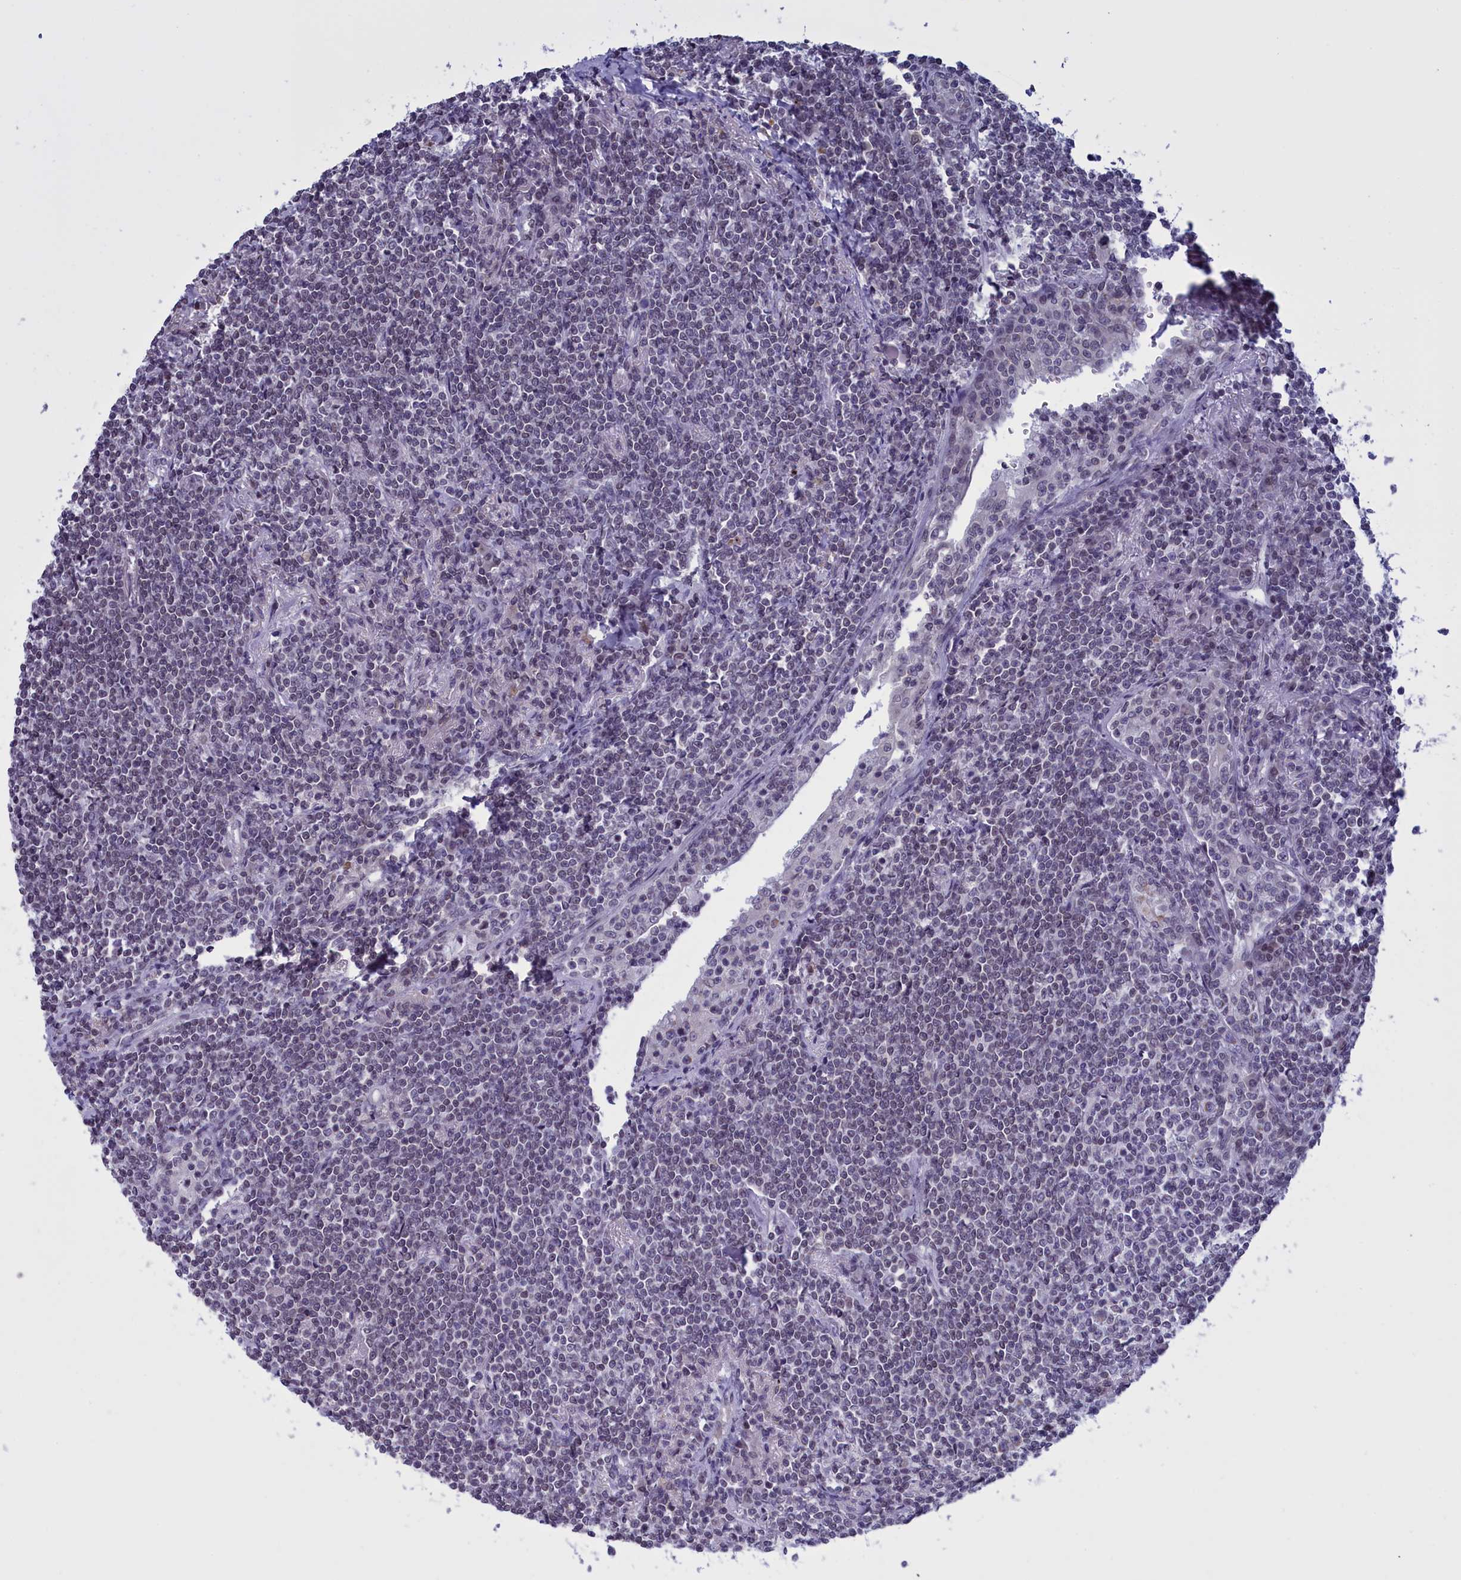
{"staining": {"intensity": "negative", "quantity": "none", "location": "none"}, "tissue": "lymphoma", "cell_type": "Tumor cells", "image_type": "cancer", "snomed": [{"axis": "morphology", "description": "Malignant lymphoma, non-Hodgkin's type, Low grade"}, {"axis": "topography", "description": "Lung"}], "caption": "Lymphoma stained for a protein using immunohistochemistry displays no staining tumor cells.", "gene": "PARS2", "patient": {"sex": "female", "age": 71}}